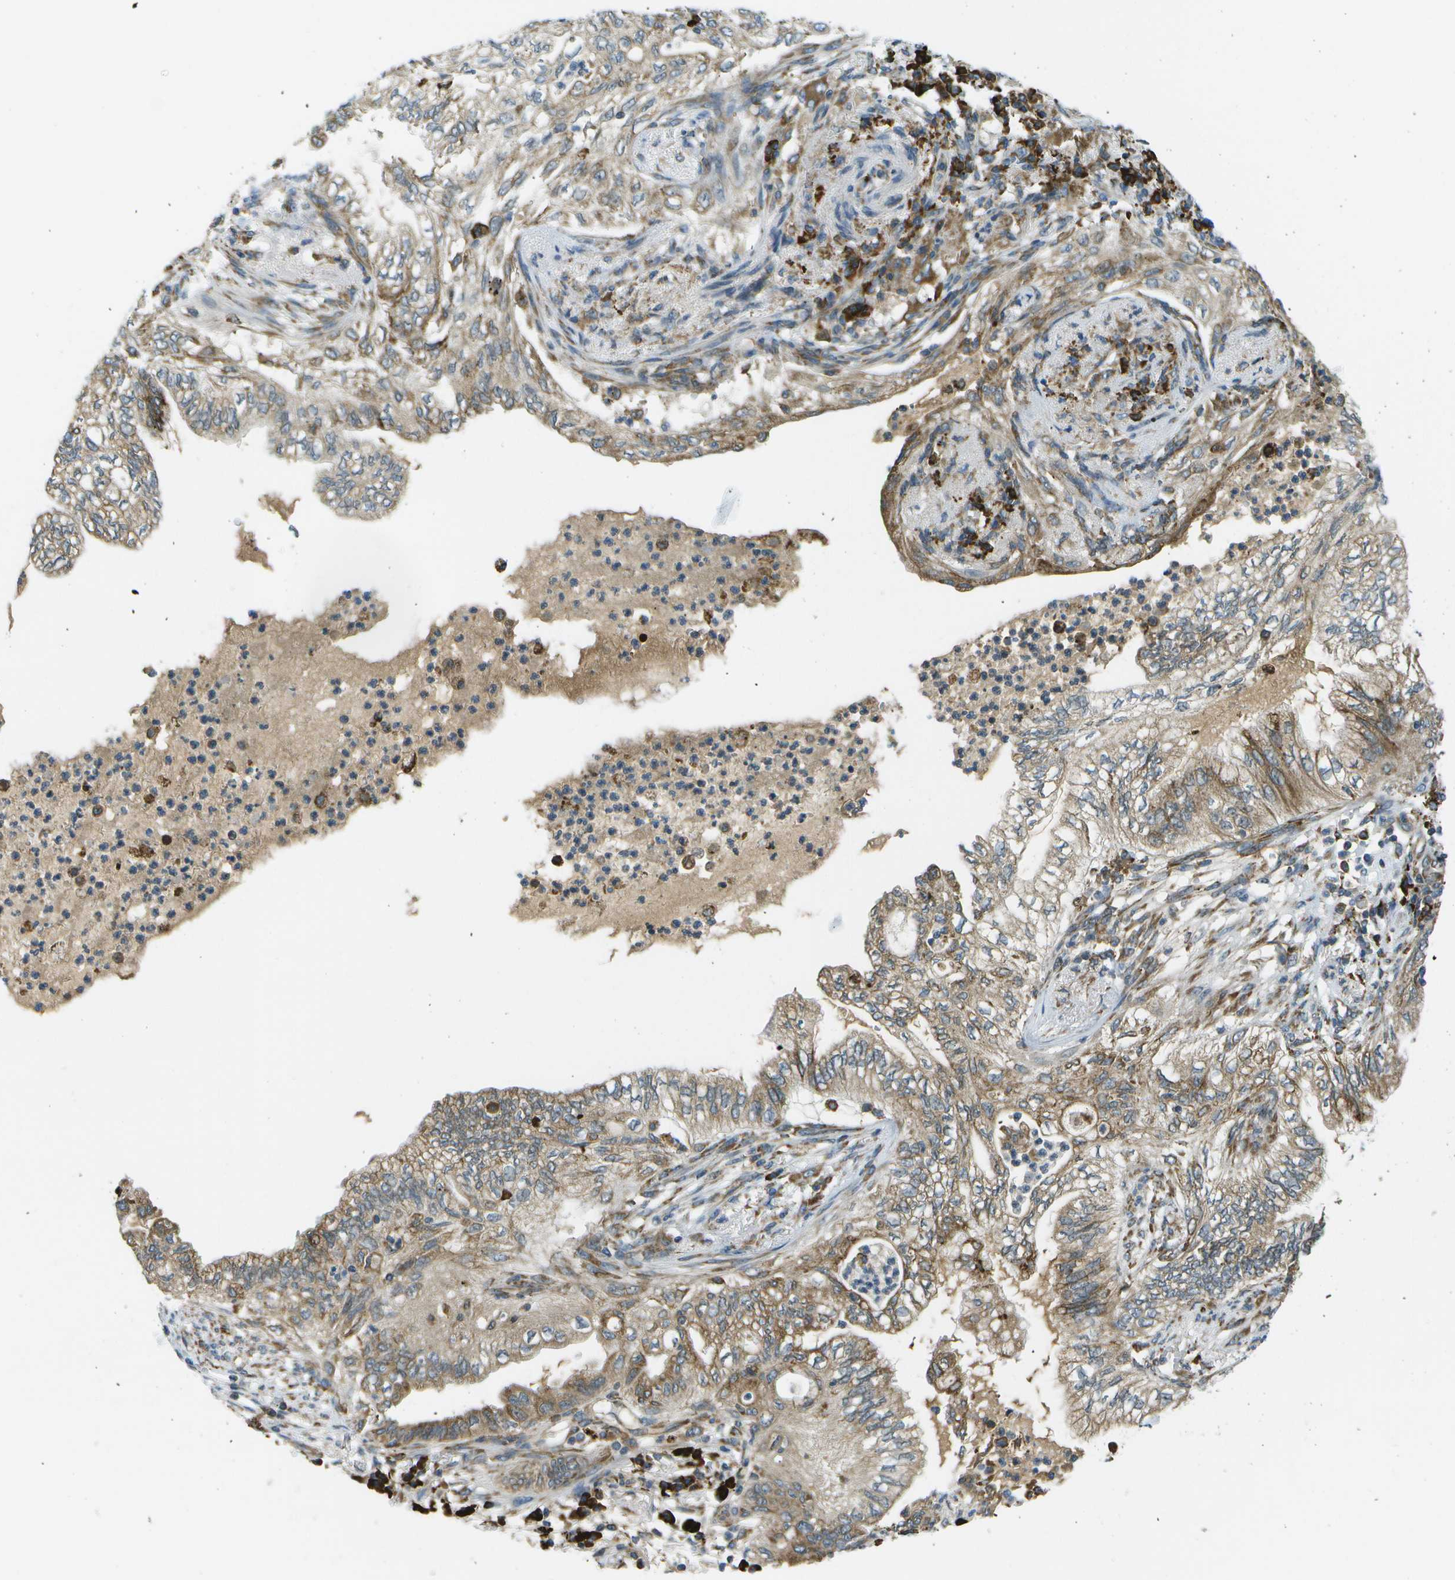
{"staining": {"intensity": "weak", "quantity": ">75%", "location": "cytoplasmic/membranous"}, "tissue": "lung cancer", "cell_type": "Tumor cells", "image_type": "cancer", "snomed": [{"axis": "morphology", "description": "Normal tissue, NOS"}, {"axis": "morphology", "description": "Adenocarcinoma, NOS"}, {"axis": "topography", "description": "Bronchus"}, {"axis": "topography", "description": "Lung"}], "caption": "Protein staining displays weak cytoplasmic/membranous positivity in about >75% of tumor cells in adenocarcinoma (lung). (brown staining indicates protein expression, while blue staining denotes nuclei).", "gene": "USP30", "patient": {"sex": "female", "age": 70}}